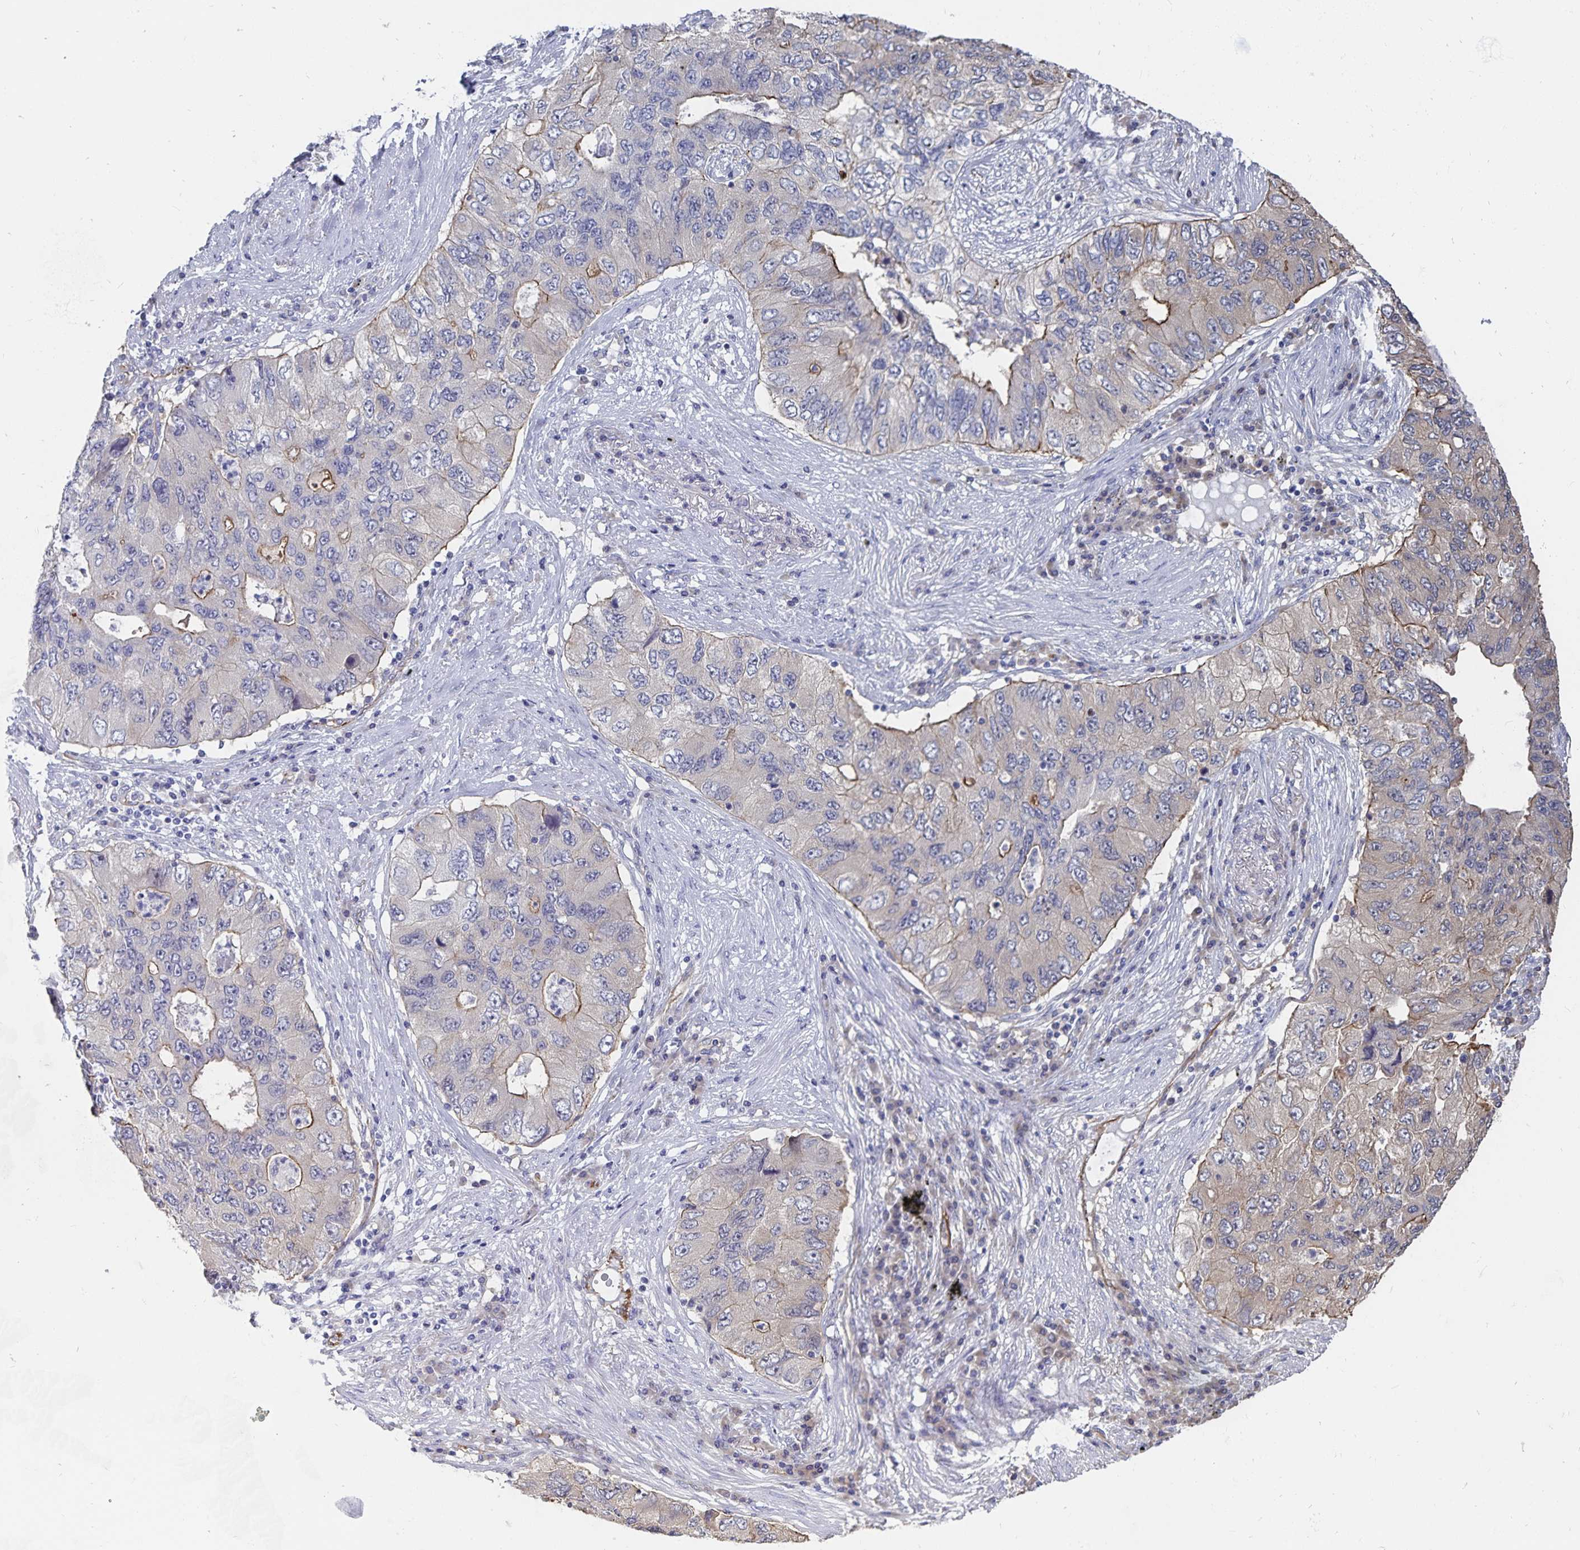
{"staining": {"intensity": "moderate", "quantity": "<25%", "location": "cytoplasmic/membranous"}, "tissue": "lung cancer", "cell_type": "Tumor cells", "image_type": "cancer", "snomed": [{"axis": "morphology", "description": "Adenocarcinoma, NOS"}, {"axis": "morphology", "description": "Adenocarcinoma, metastatic, NOS"}, {"axis": "topography", "description": "Lymph node"}, {"axis": "topography", "description": "Lung"}], "caption": "This micrograph demonstrates IHC staining of lung cancer, with low moderate cytoplasmic/membranous positivity in approximately <25% of tumor cells.", "gene": "SSTR1", "patient": {"sex": "female", "age": 54}}